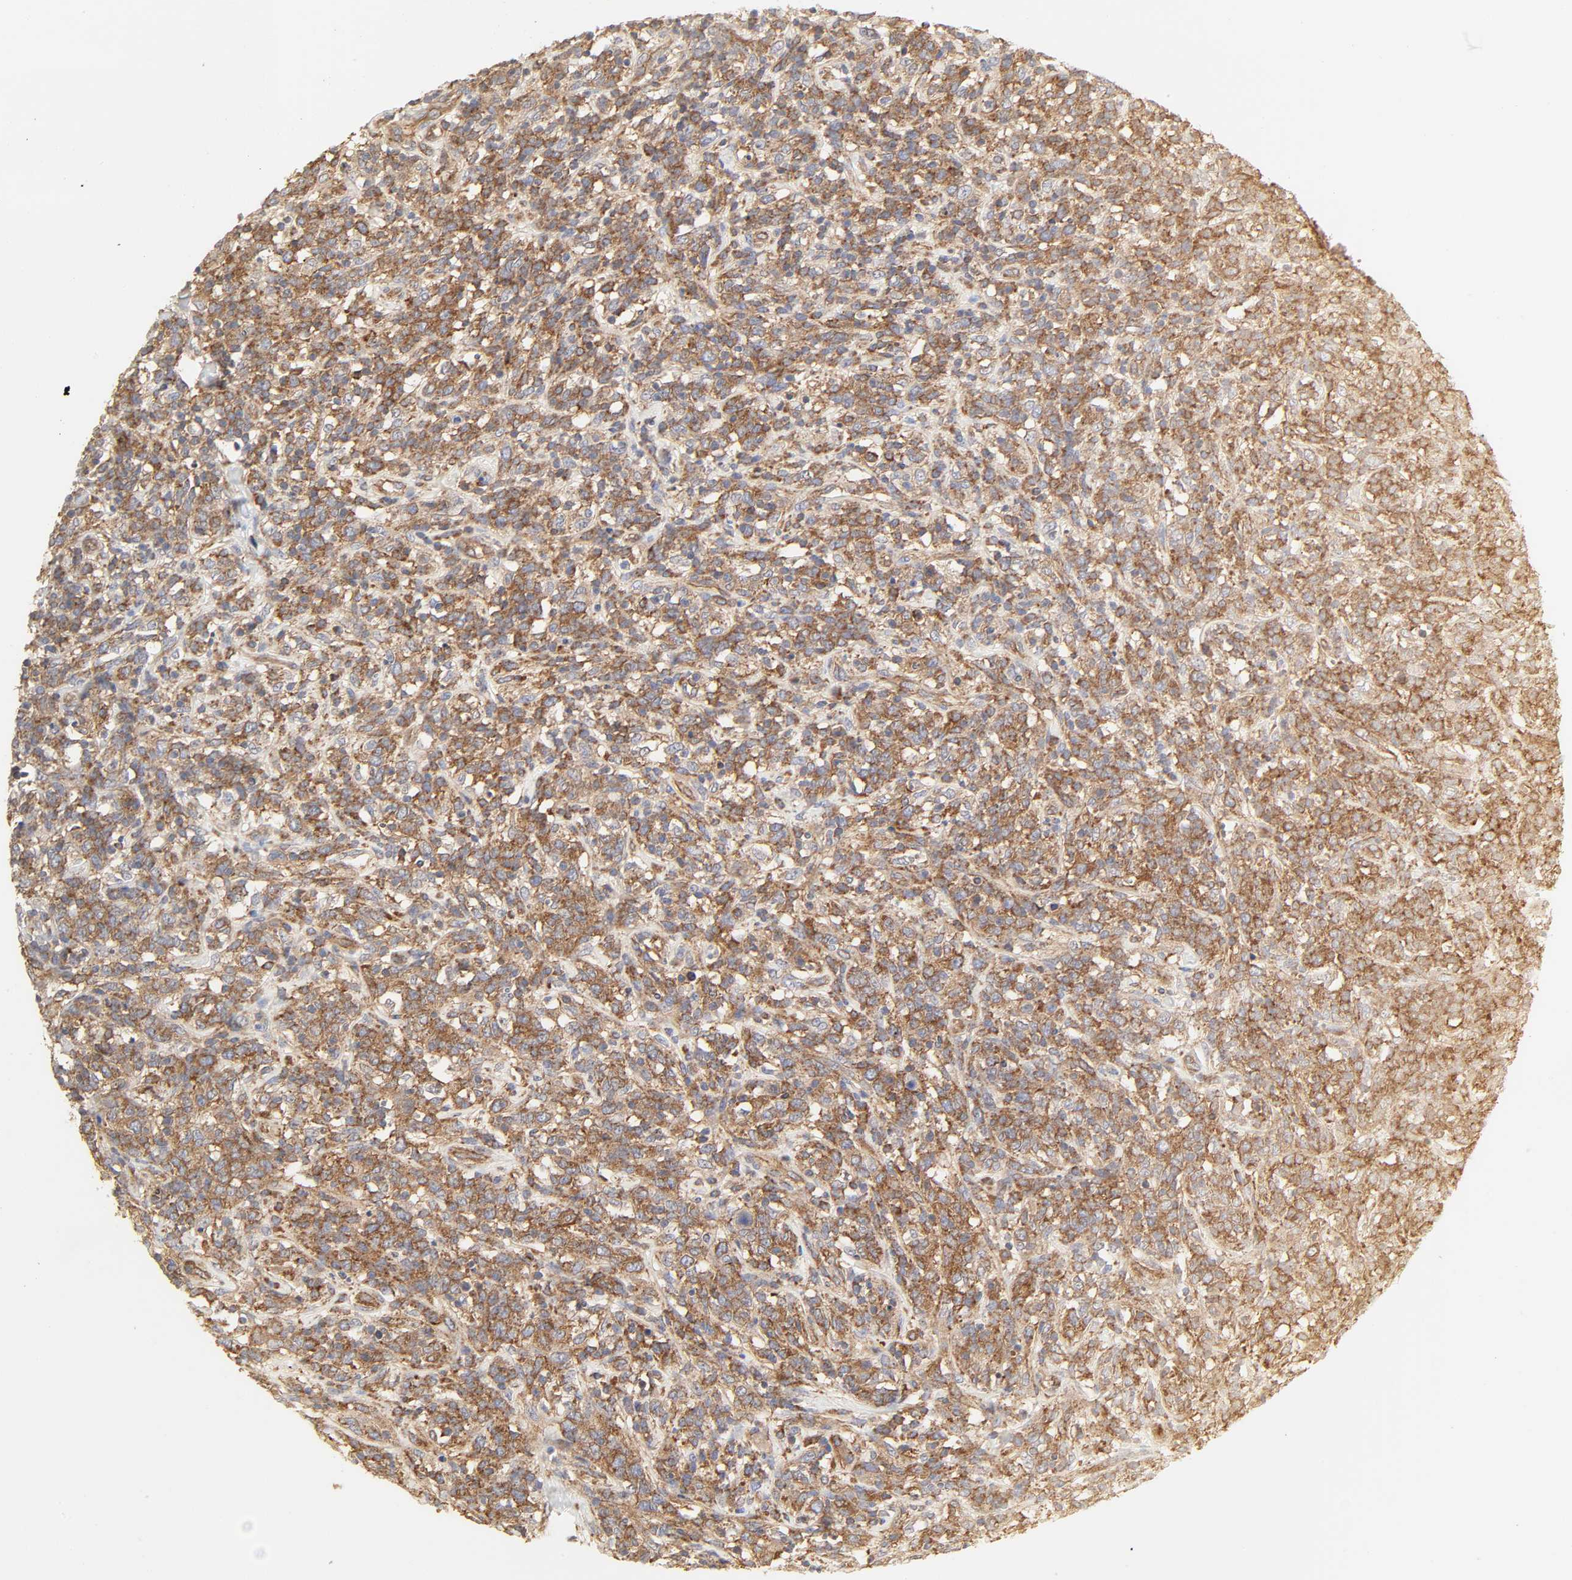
{"staining": {"intensity": "strong", "quantity": ">75%", "location": "cytoplasmic/membranous"}, "tissue": "lymphoma", "cell_type": "Tumor cells", "image_type": "cancer", "snomed": [{"axis": "morphology", "description": "Malignant lymphoma, non-Hodgkin's type, High grade"}, {"axis": "topography", "description": "Lymph node"}], "caption": "Lymphoma was stained to show a protein in brown. There is high levels of strong cytoplasmic/membranous staining in about >75% of tumor cells.", "gene": "SH3GLB1", "patient": {"sex": "female", "age": 73}}